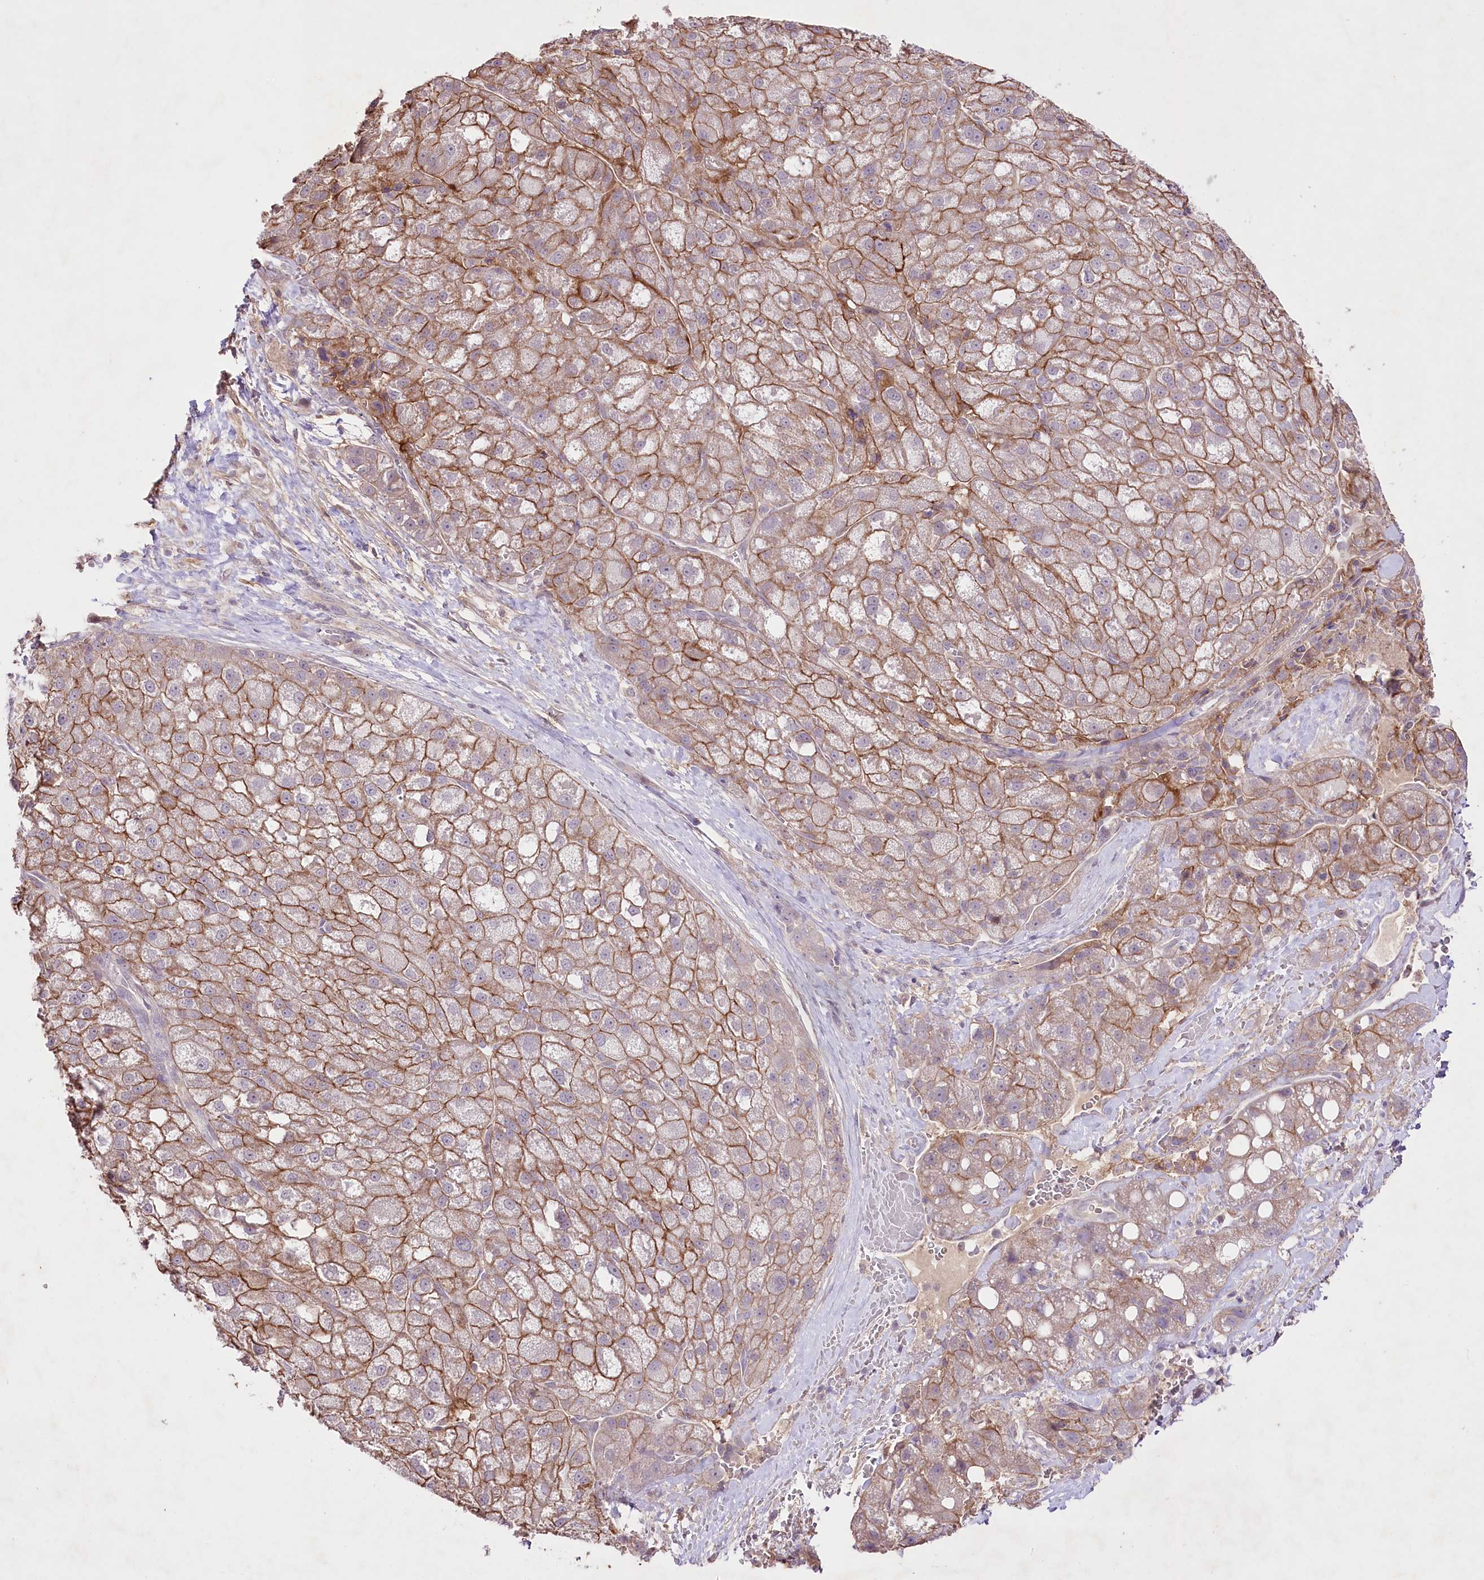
{"staining": {"intensity": "moderate", "quantity": ">75%", "location": "cytoplasmic/membranous"}, "tissue": "liver cancer", "cell_type": "Tumor cells", "image_type": "cancer", "snomed": [{"axis": "morphology", "description": "Normal tissue, NOS"}, {"axis": "morphology", "description": "Carcinoma, Hepatocellular, NOS"}, {"axis": "topography", "description": "Liver"}], "caption": "Liver hepatocellular carcinoma stained with a brown dye exhibits moderate cytoplasmic/membranous positive positivity in approximately >75% of tumor cells.", "gene": "ENPP1", "patient": {"sex": "male", "age": 57}}